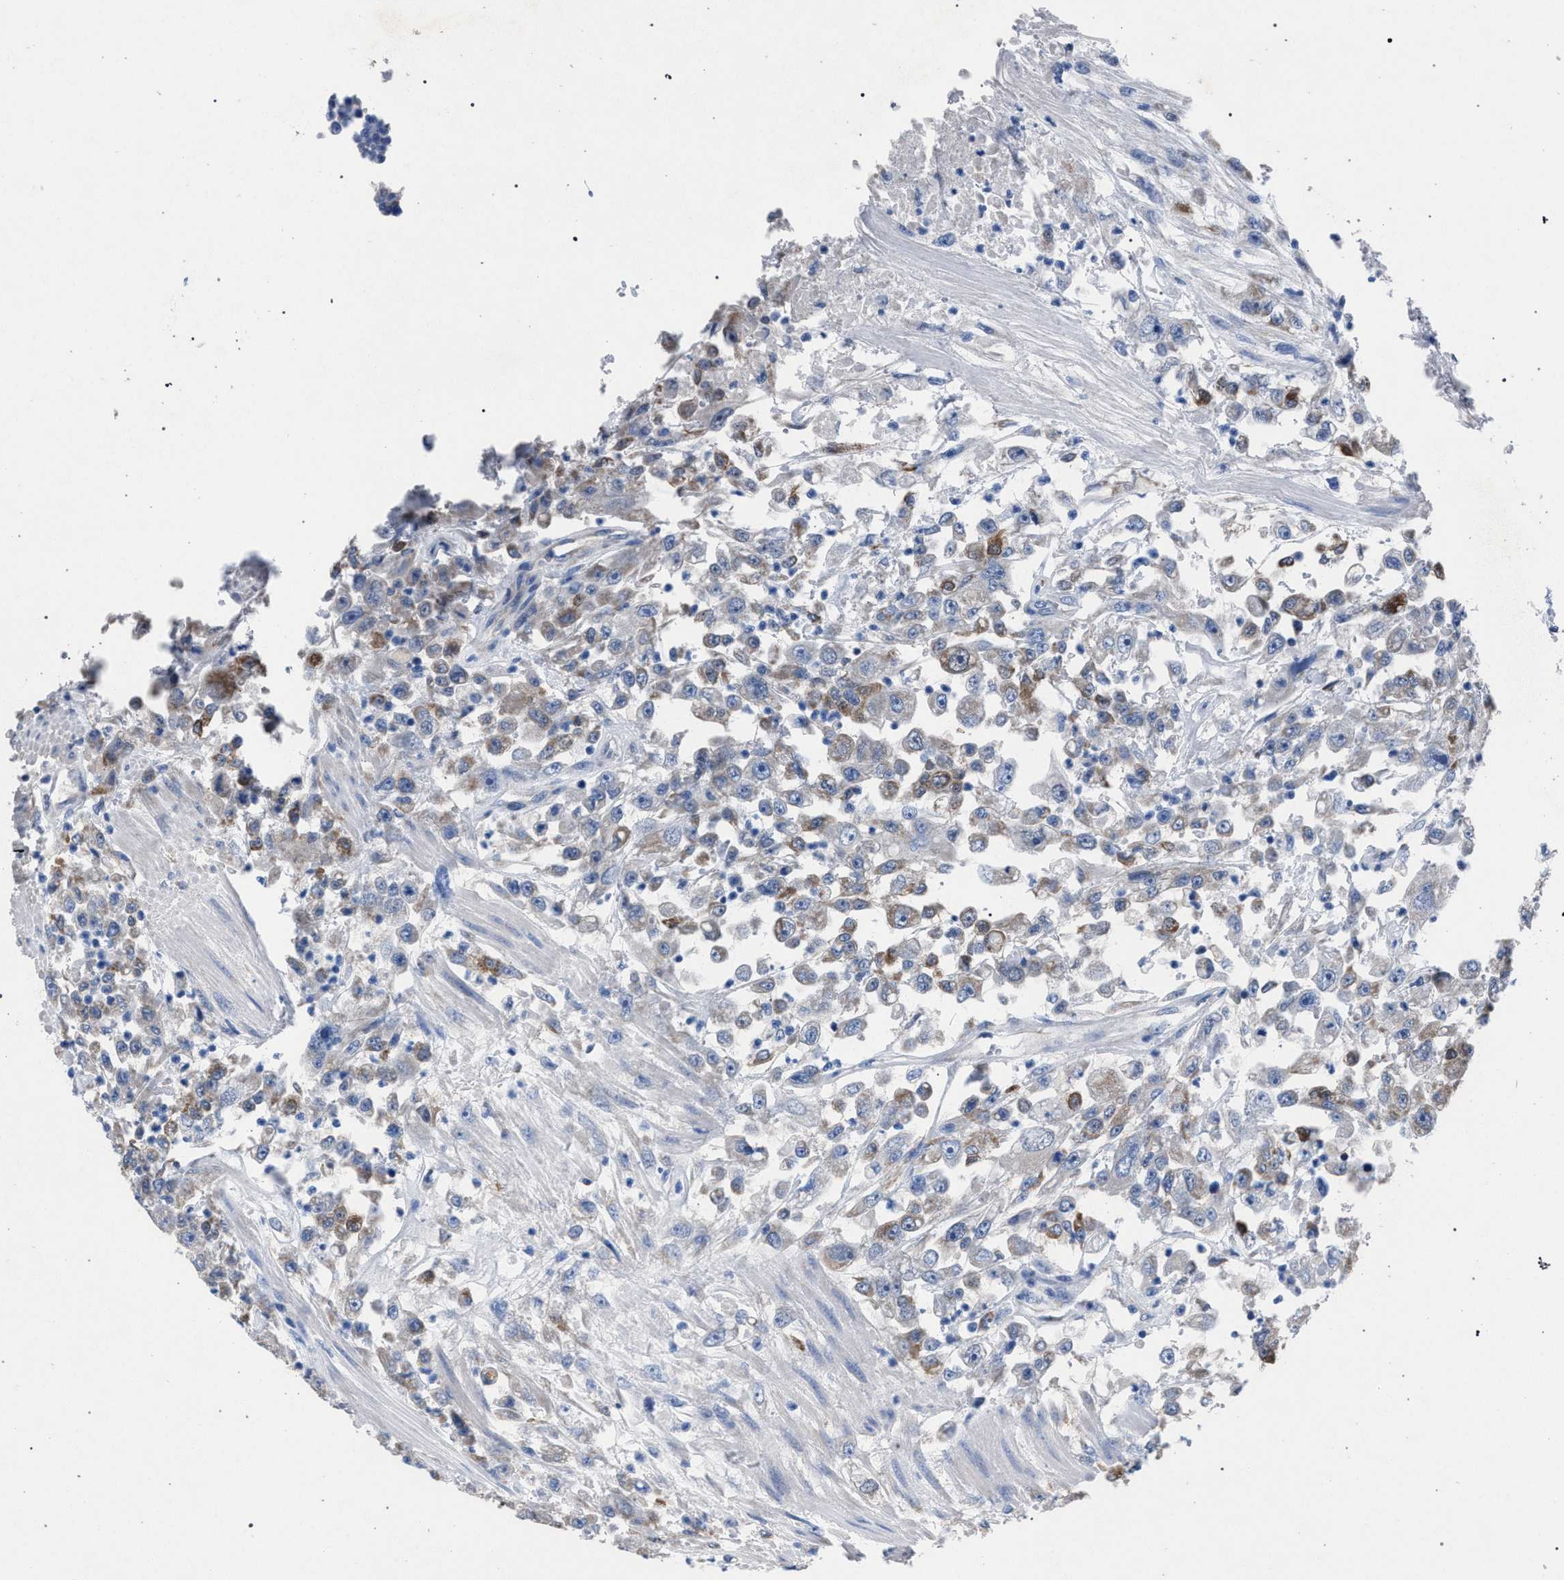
{"staining": {"intensity": "weak", "quantity": "25%-75%", "location": "cytoplasmic/membranous"}, "tissue": "urothelial cancer", "cell_type": "Tumor cells", "image_type": "cancer", "snomed": [{"axis": "morphology", "description": "Urothelial carcinoma, High grade"}, {"axis": "topography", "description": "Urinary bladder"}], "caption": "Brown immunohistochemical staining in urothelial cancer displays weak cytoplasmic/membranous positivity in about 25%-75% of tumor cells.", "gene": "CRYZ", "patient": {"sex": "male", "age": 46}}